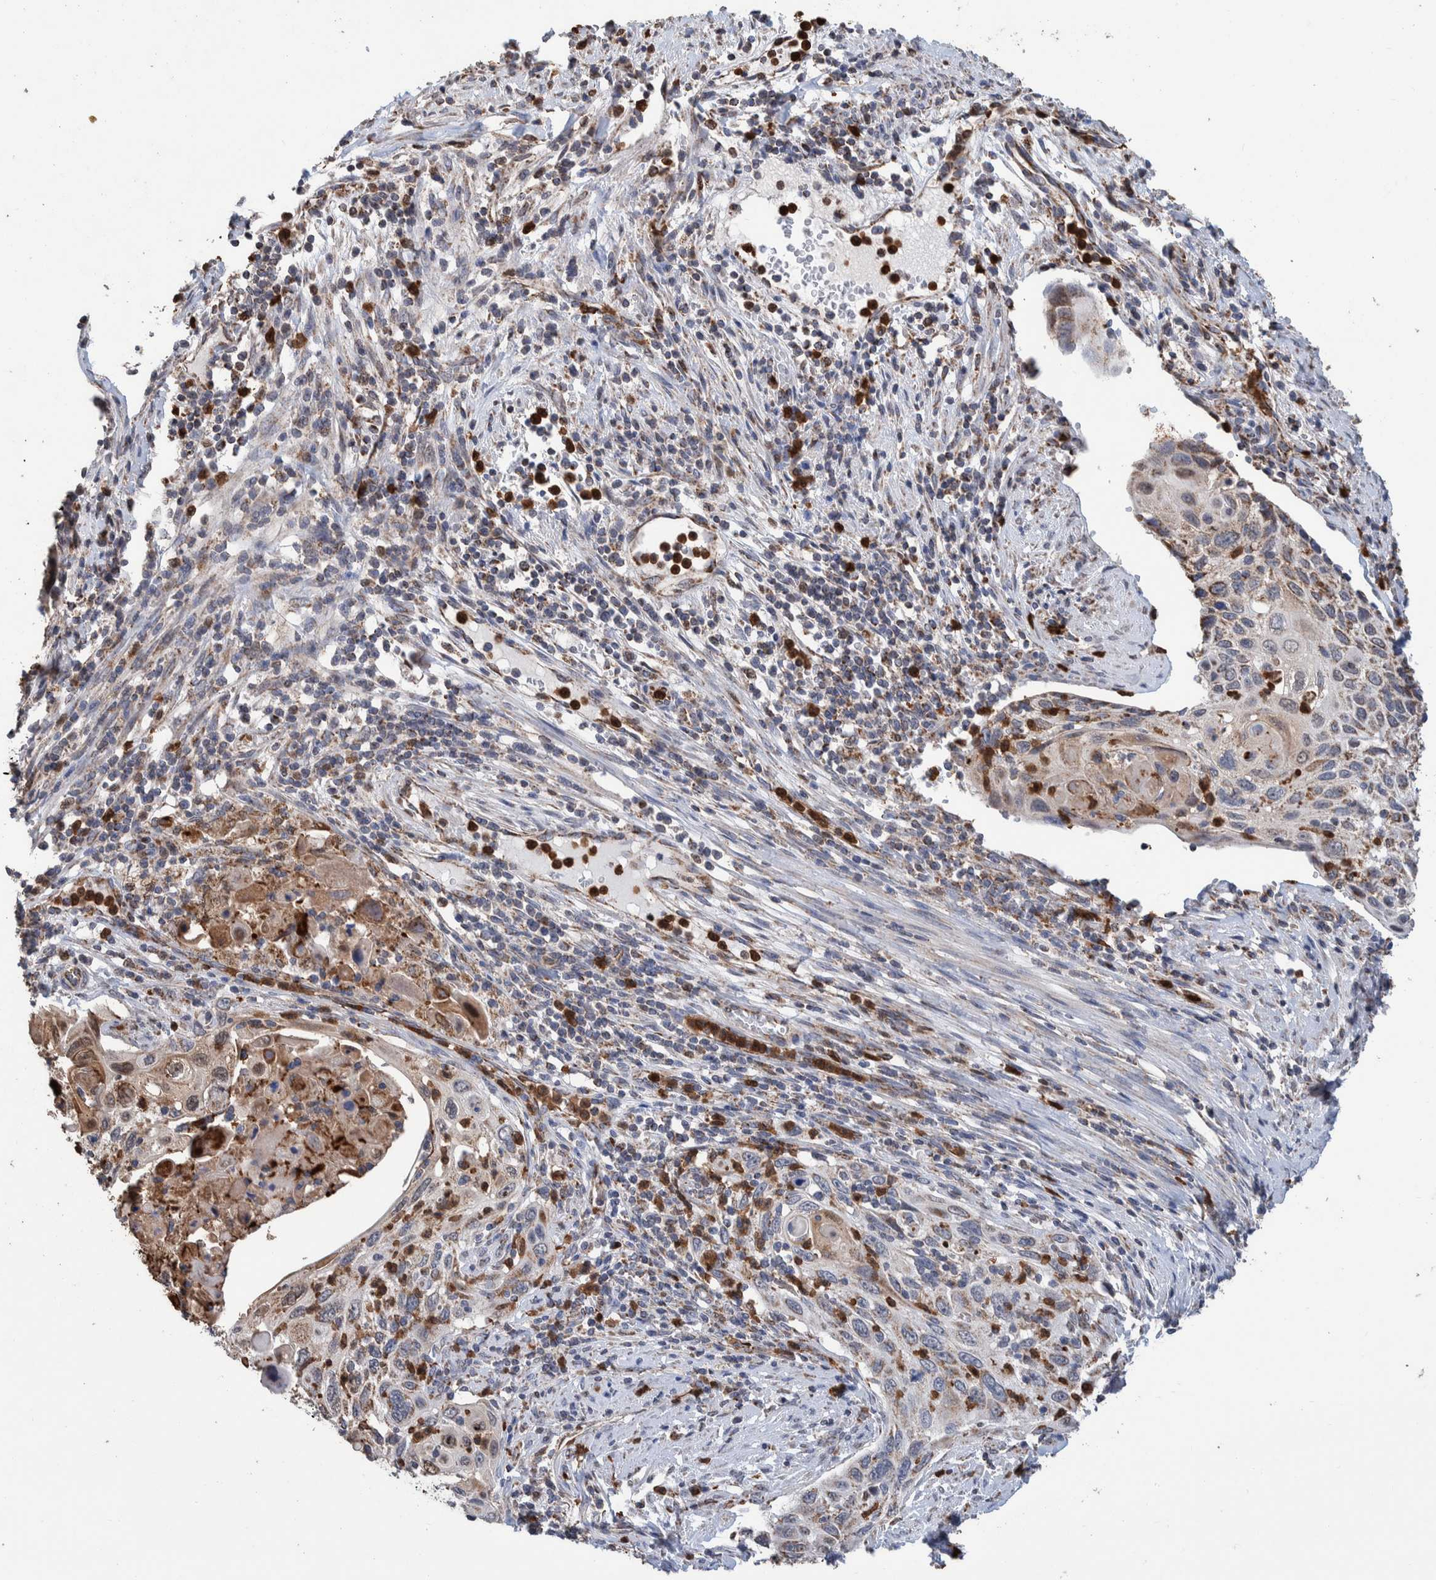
{"staining": {"intensity": "weak", "quantity": "25%-75%", "location": "cytoplasmic/membranous"}, "tissue": "cervical cancer", "cell_type": "Tumor cells", "image_type": "cancer", "snomed": [{"axis": "morphology", "description": "Squamous cell carcinoma, NOS"}, {"axis": "topography", "description": "Cervix"}], "caption": "An immunohistochemistry image of tumor tissue is shown. Protein staining in brown shows weak cytoplasmic/membranous positivity in squamous cell carcinoma (cervical) within tumor cells. (DAB (3,3'-diaminobenzidine) = brown stain, brightfield microscopy at high magnification).", "gene": "DECR1", "patient": {"sex": "female", "age": 70}}